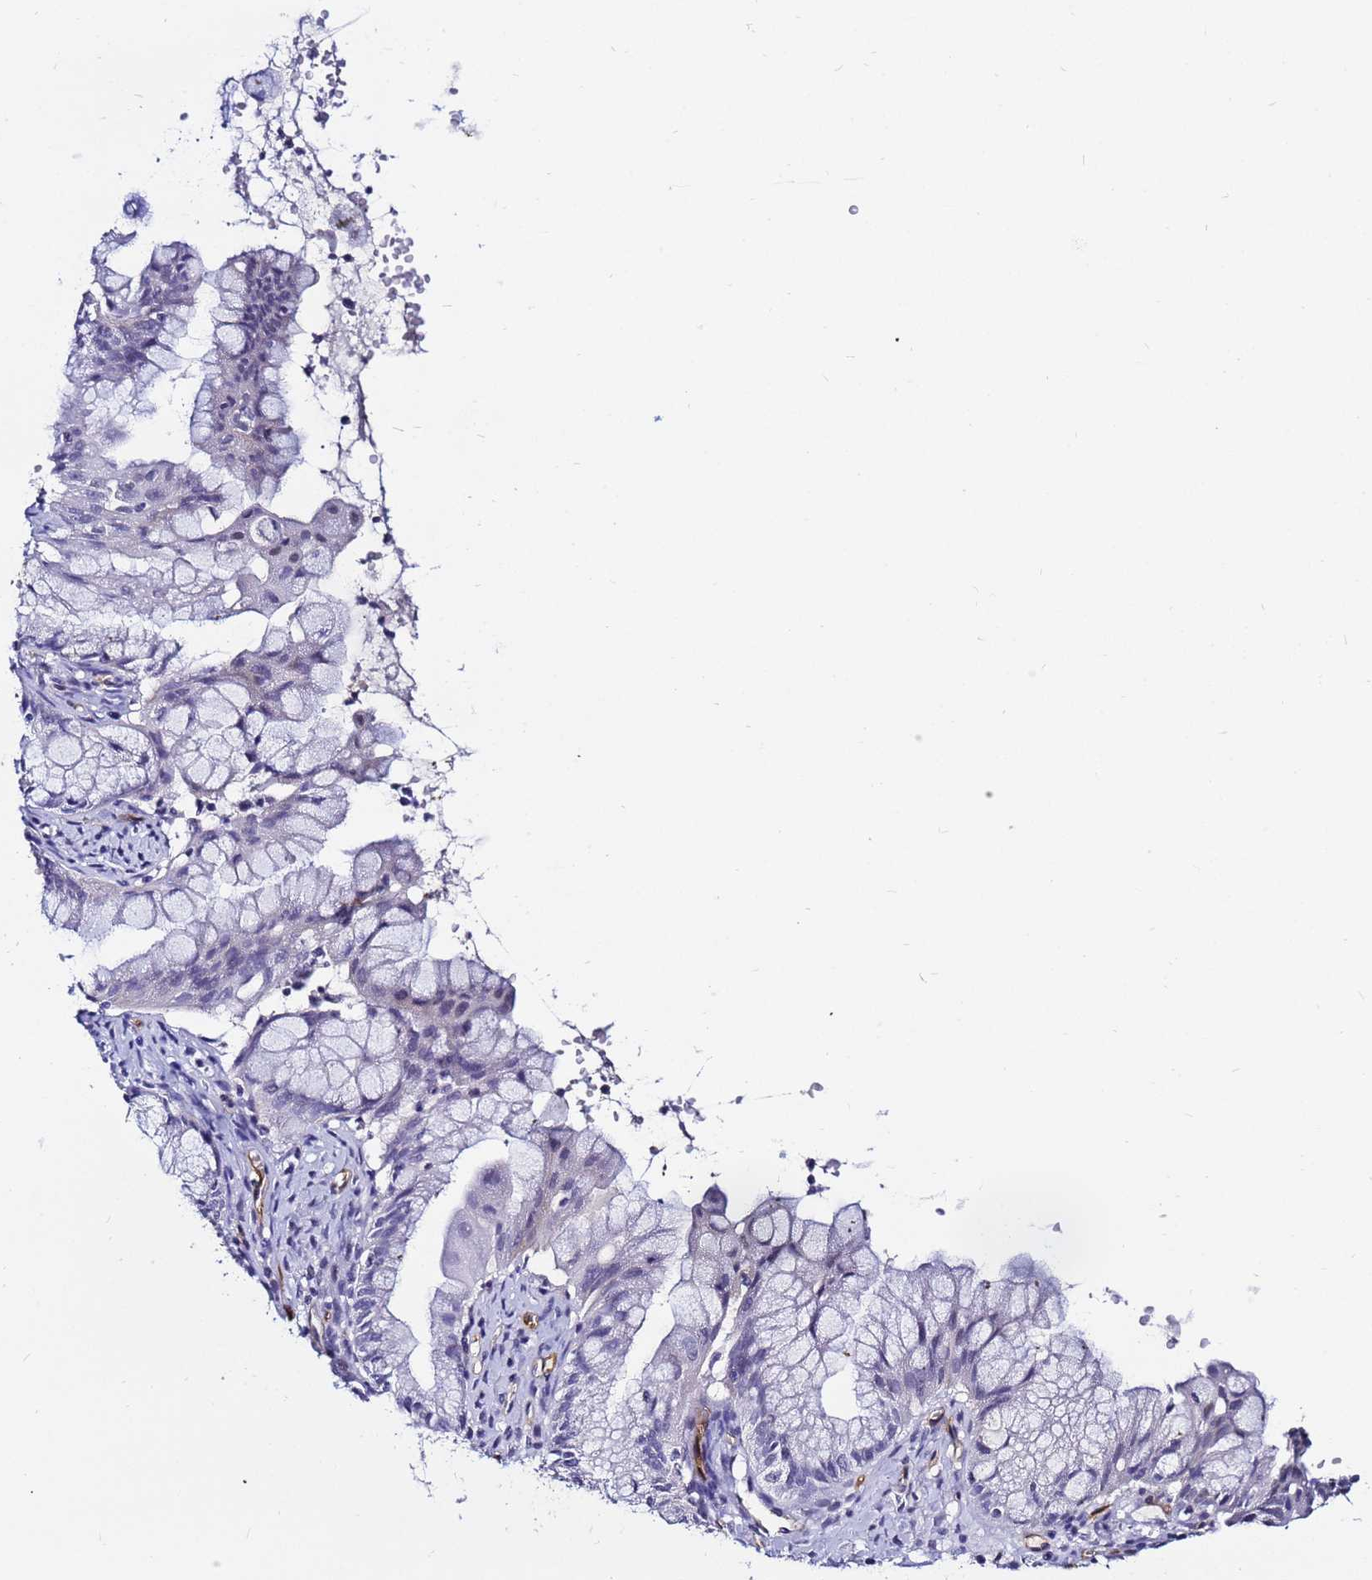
{"staining": {"intensity": "negative", "quantity": "none", "location": "none"}, "tissue": "ovarian cancer", "cell_type": "Tumor cells", "image_type": "cancer", "snomed": [{"axis": "morphology", "description": "Cystadenocarcinoma, mucinous, NOS"}, {"axis": "topography", "description": "Ovary"}], "caption": "Immunohistochemistry histopathology image of mucinous cystadenocarcinoma (ovarian) stained for a protein (brown), which exhibits no positivity in tumor cells.", "gene": "DEFB104A", "patient": {"sex": "female", "age": 70}}